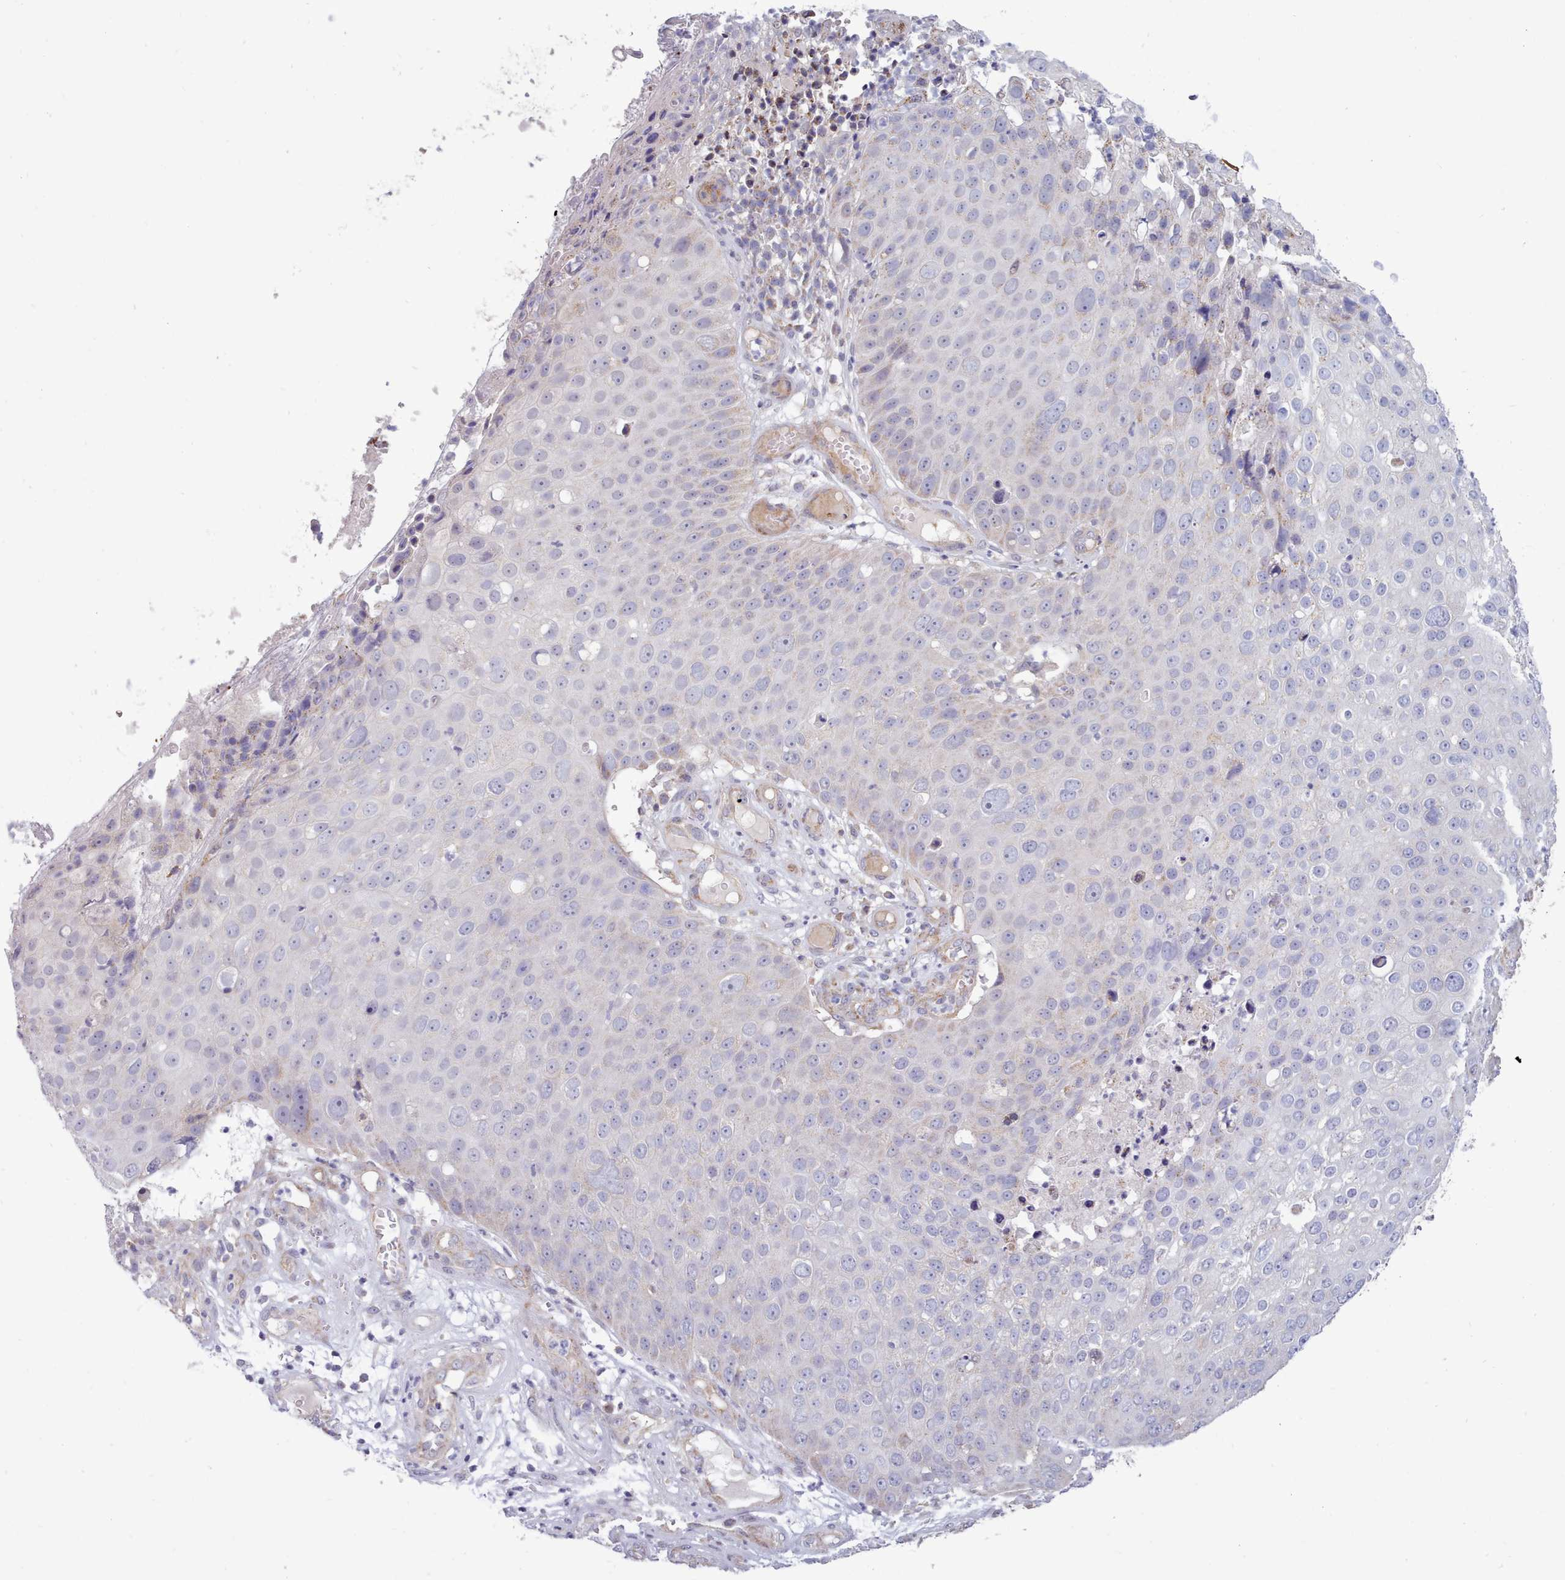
{"staining": {"intensity": "negative", "quantity": "none", "location": "none"}, "tissue": "skin cancer", "cell_type": "Tumor cells", "image_type": "cancer", "snomed": [{"axis": "morphology", "description": "Squamous cell carcinoma, NOS"}, {"axis": "topography", "description": "Skin"}], "caption": "IHC histopathology image of human skin squamous cell carcinoma stained for a protein (brown), which exhibits no staining in tumor cells.", "gene": "MRPL21", "patient": {"sex": "male", "age": 71}}